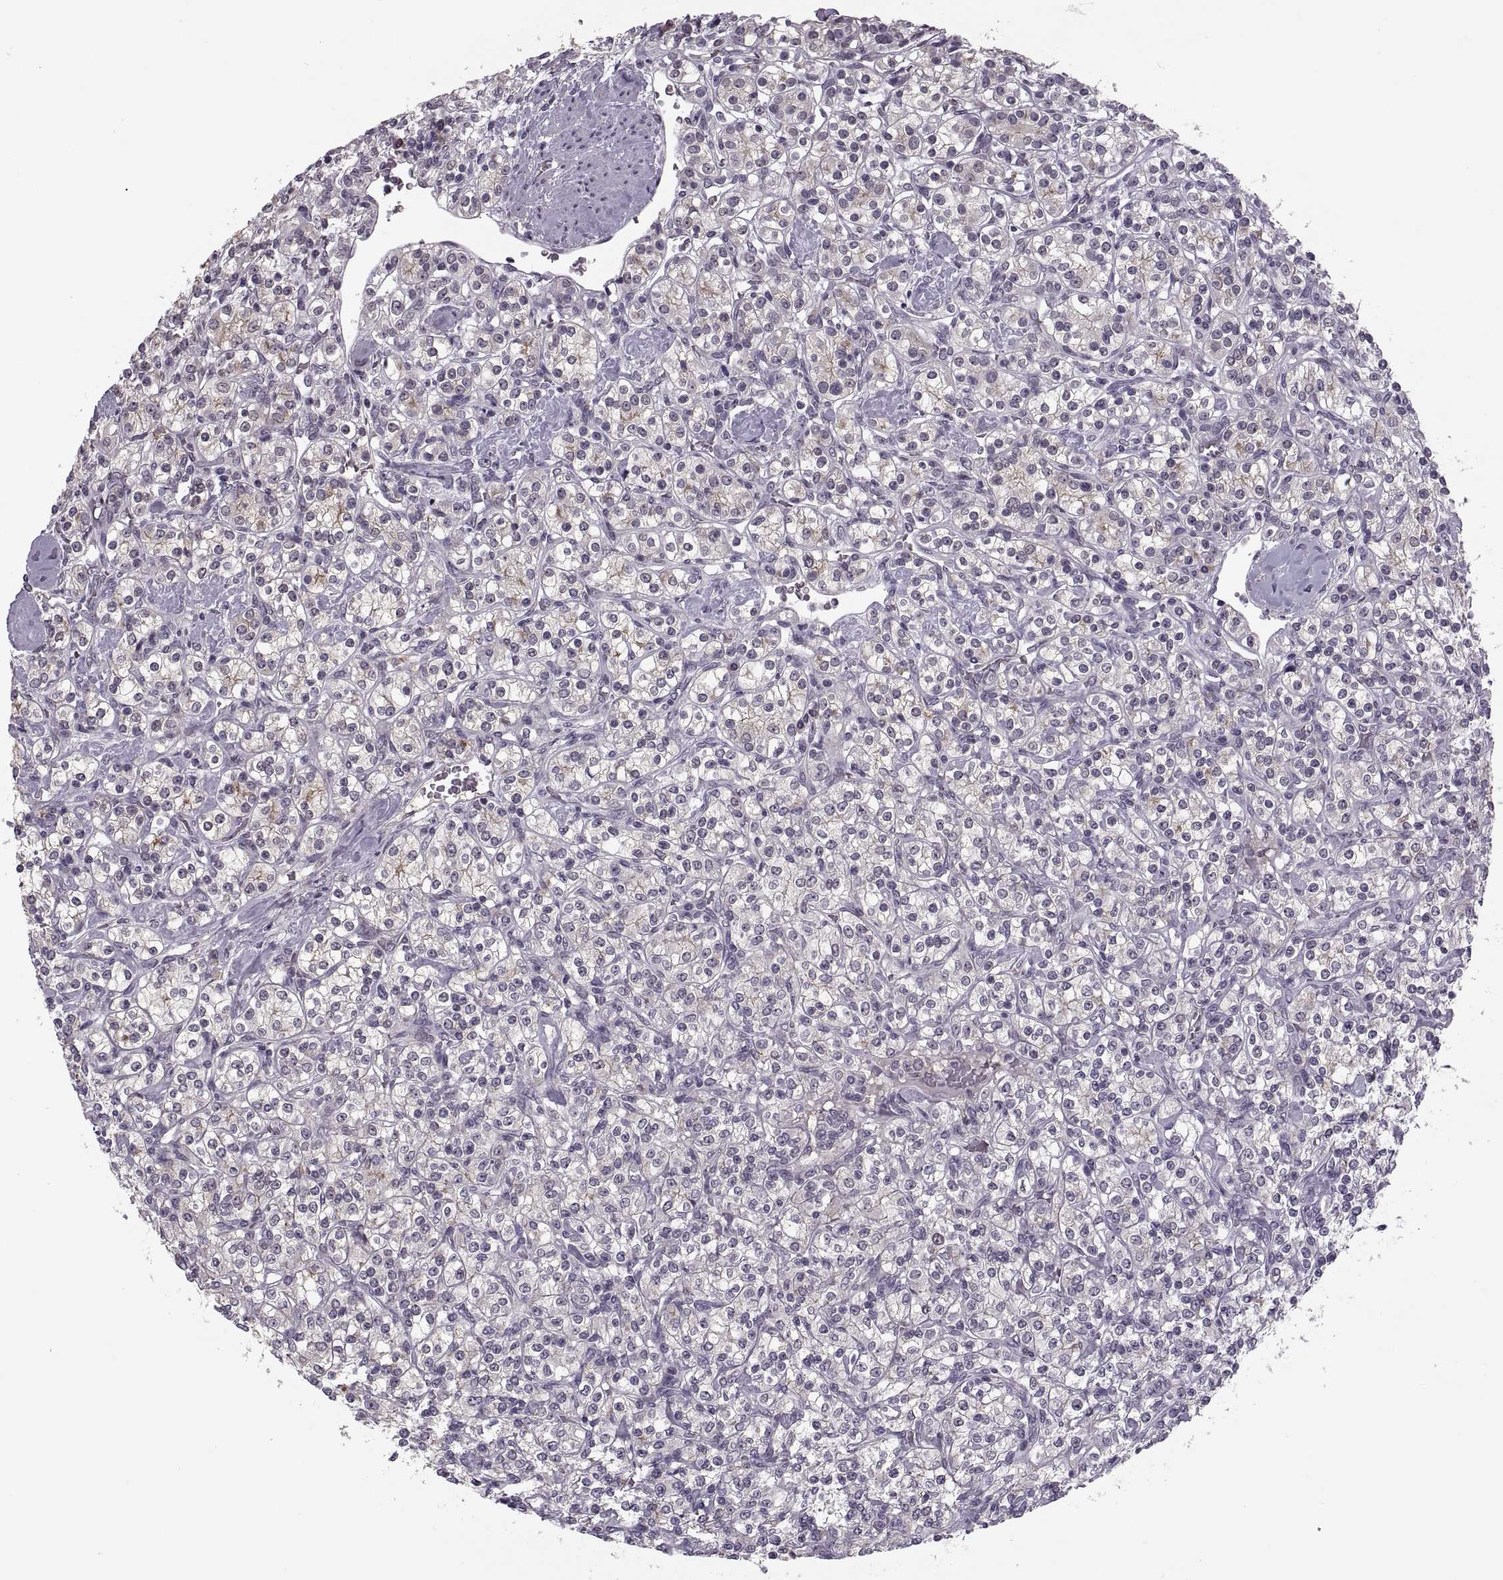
{"staining": {"intensity": "negative", "quantity": "none", "location": "none"}, "tissue": "renal cancer", "cell_type": "Tumor cells", "image_type": "cancer", "snomed": [{"axis": "morphology", "description": "Adenocarcinoma, NOS"}, {"axis": "topography", "description": "Kidney"}], "caption": "High power microscopy image of an IHC image of renal adenocarcinoma, revealing no significant staining in tumor cells. (DAB (3,3'-diaminobenzidine) immunohistochemistry with hematoxylin counter stain).", "gene": "CACNA1F", "patient": {"sex": "male", "age": 77}}